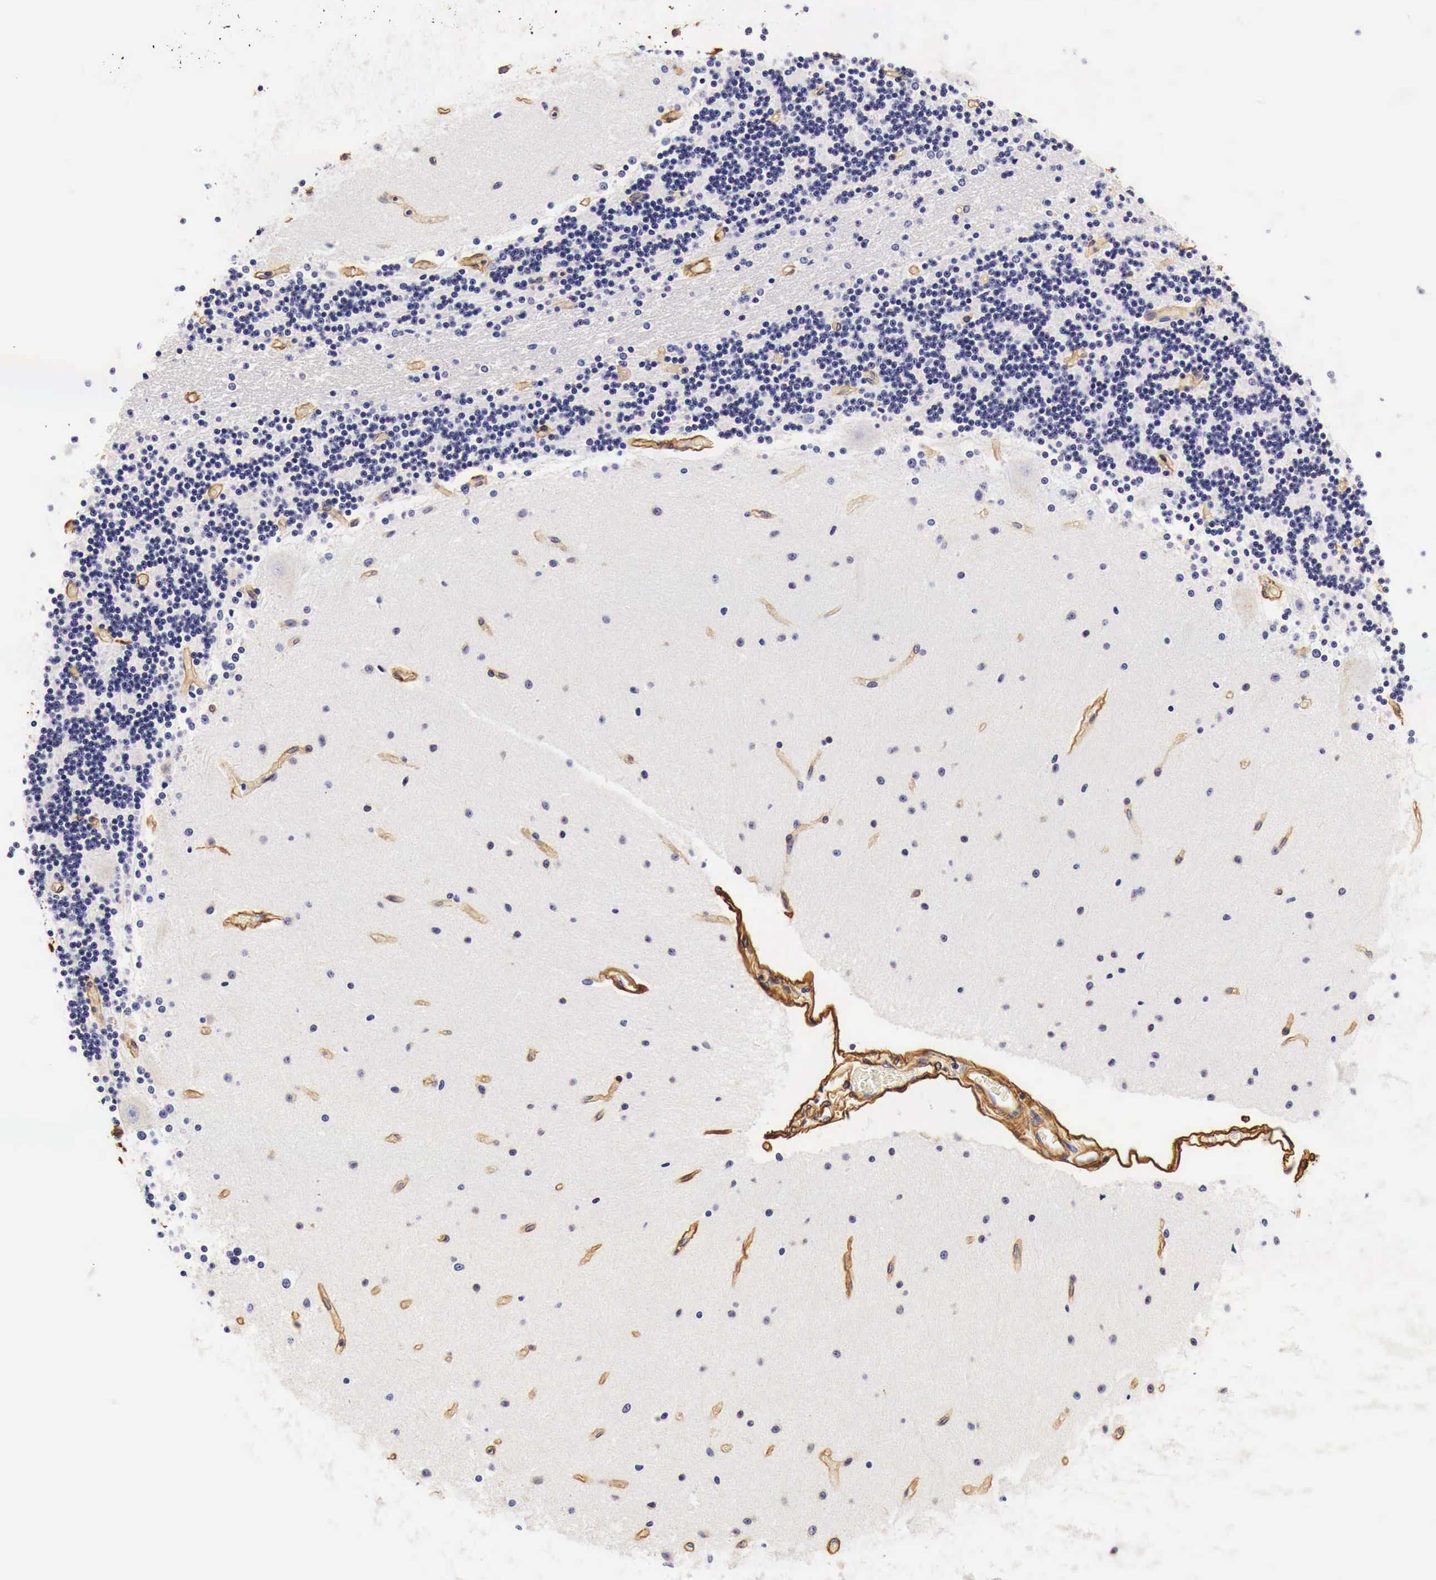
{"staining": {"intensity": "negative", "quantity": "none", "location": "none"}, "tissue": "cerebellum", "cell_type": "Cells in granular layer", "image_type": "normal", "snomed": [{"axis": "morphology", "description": "Normal tissue, NOS"}, {"axis": "topography", "description": "Cerebellum"}], "caption": "This is an IHC micrograph of normal cerebellum. There is no expression in cells in granular layer.", "gene": "LAMB2", "patient": {"sex": "female", "age": 54}}